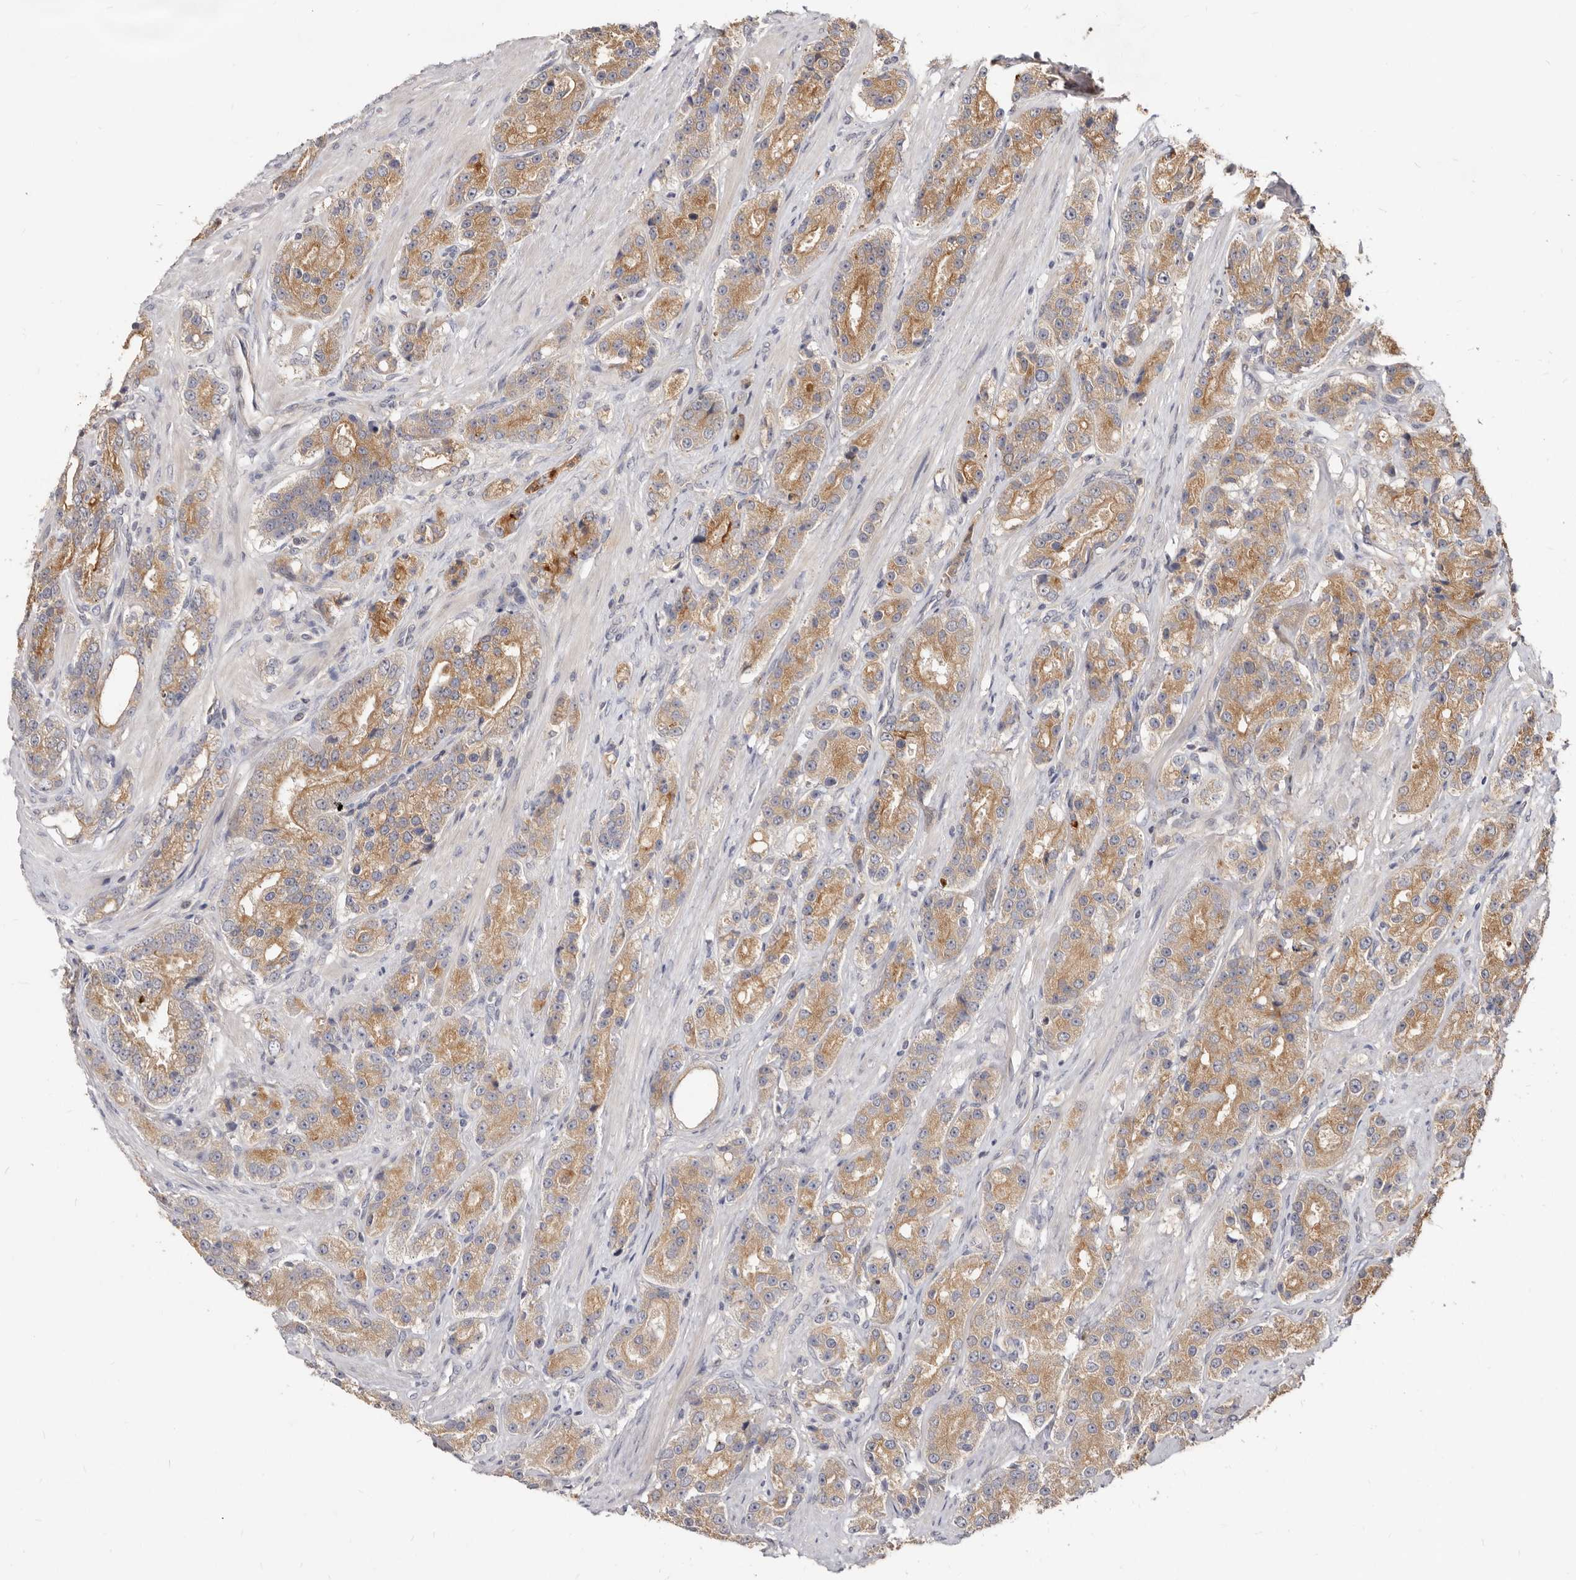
{"staining": {"intensity": "moderate", "quantity": ">75%", "location": "cytoplasmic/membranous"}, "tissue": "prostate cancer", "cell_type": "Tumor cells", "image_type": "cancer", "snomed": [{"axis": "morphology", "description": "Adenocarcinoma, High grade"}, {"axis": "topography", "description": "Prostate"}], "caption": "Tumor cells reveal medium levels of moderate cytoplasmic/membranous staining in approximately >75% of cells in human prostate cancer (adenocarcinoma (high-grade)).", "gene": "TC2N", "patient": {"sex": "male", "age": 60}}